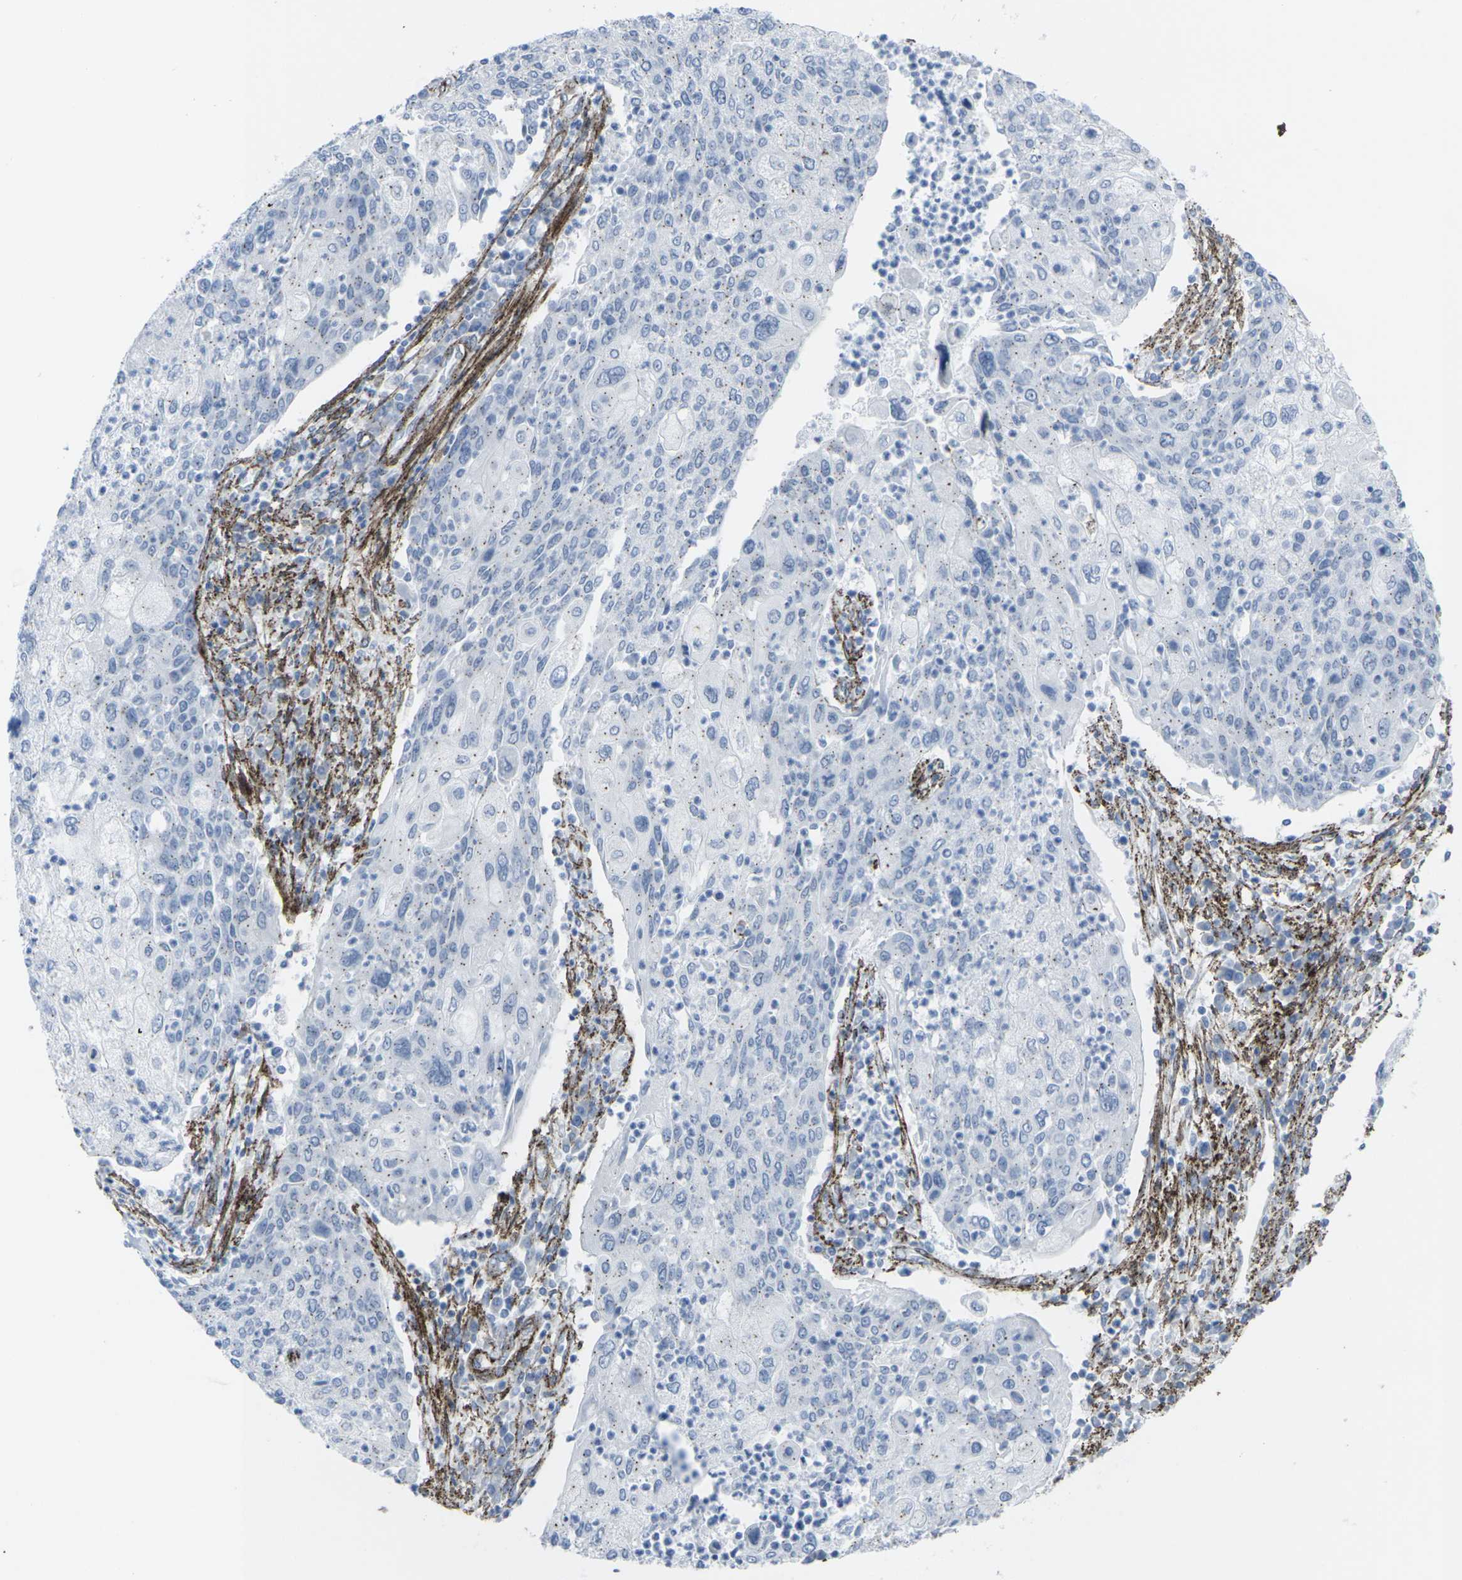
{"staining": {"intensity": "negative", "quantity": "none", "location": "none"}, "tissue": "cervical cancer", "cell_type": "Tumor cells", "image_type": "cancer", "snomed": [{"axis": "morphology", "description": "Squamous cell carcinoma, NOS"}, {"axis": "topography", "description": "Cervix"}], "caption": "An immunohistochemistry micrograph of cervical squamous cell carcinoma is shown. There is no staining in tumor cells of cervical squamous cell carcinoma.", "gene": "CDH11", "patient": {"sex": "female", "age": 40}}